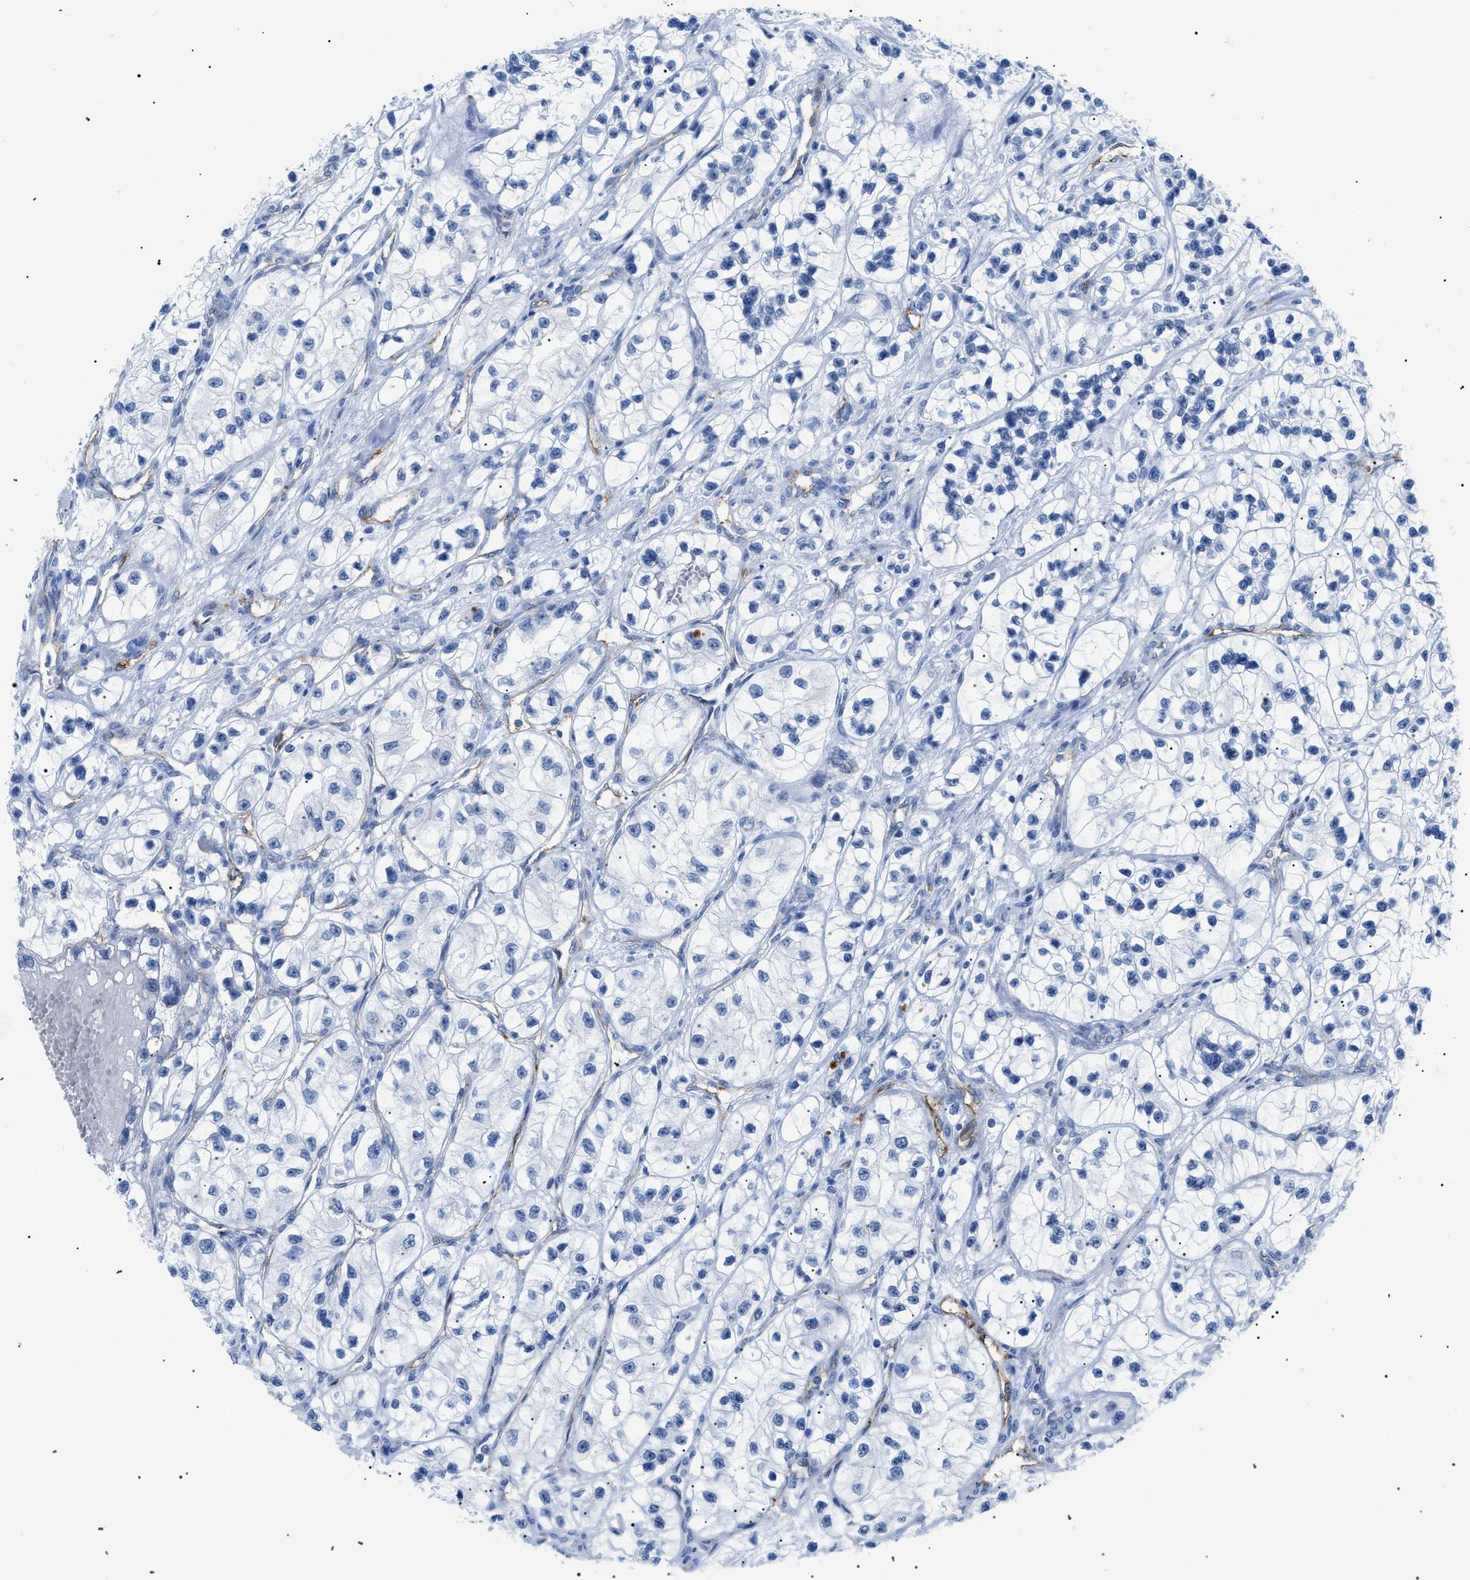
{"staining": {"intensity": "negative", "quantity": "none", "location": "none"}, "tissue": "renal cancer", "cell_type": "Tumor cells", "image_type": "cancer", "snomed": [{"axis": "morphology", "description": "Adenocarcinoma, NOS"}, {"axis": "topography", "description": "Kidney"}], "caption": "Adenocarcinoma (renal) stained for a protein using IHC shows no expression tumor cells.", "gene": "PODXL", "patient": {"sex": "female", "age": 57}}